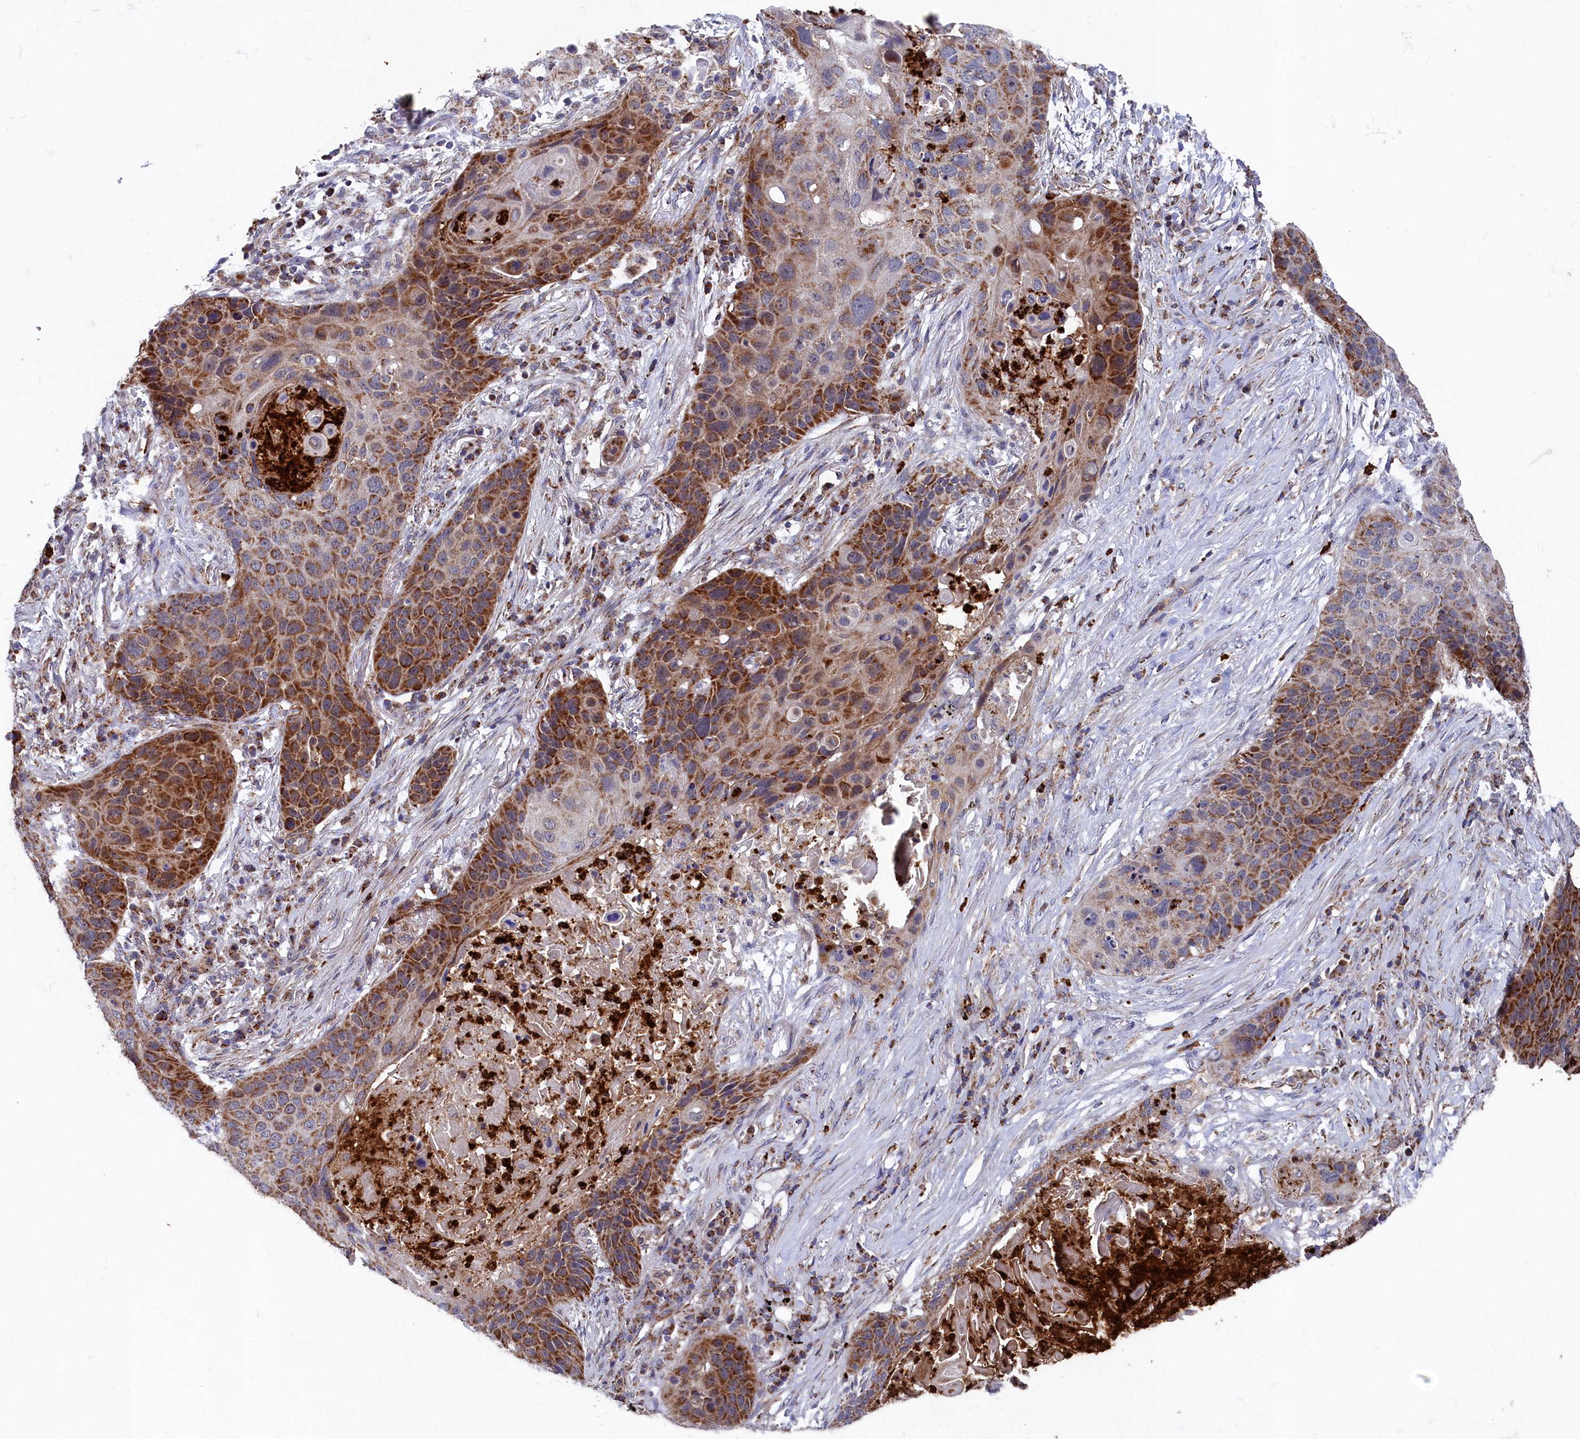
{"staining": {"intensity": "moderate", "quantity": "25%-75%", "location": "cytoplasmic/membranous"}, "tissue": "lung cancer", "cell_type": "Tumor cells", "image_type": "cancer", "snomed": [{"axis": "morphology", "description": "Squamous cell carcinoma, NOS"}, {"axis": "topography", "description": "Lung"}], "caption": "Immunohistochemistry staining of lung cancer, which shows medium levels of moderate cytoplasmic/membranous expression in about 25%-75% of tumor cells indicating moderate cytoplasmic/membranous protein positivity. The staining was performed using DAB (brown) for protein detection and nuclei were counterstained in hematoxylin (blue).", "gene": "CHCHD1", "patient": {"sex": "female", "age": 63}}